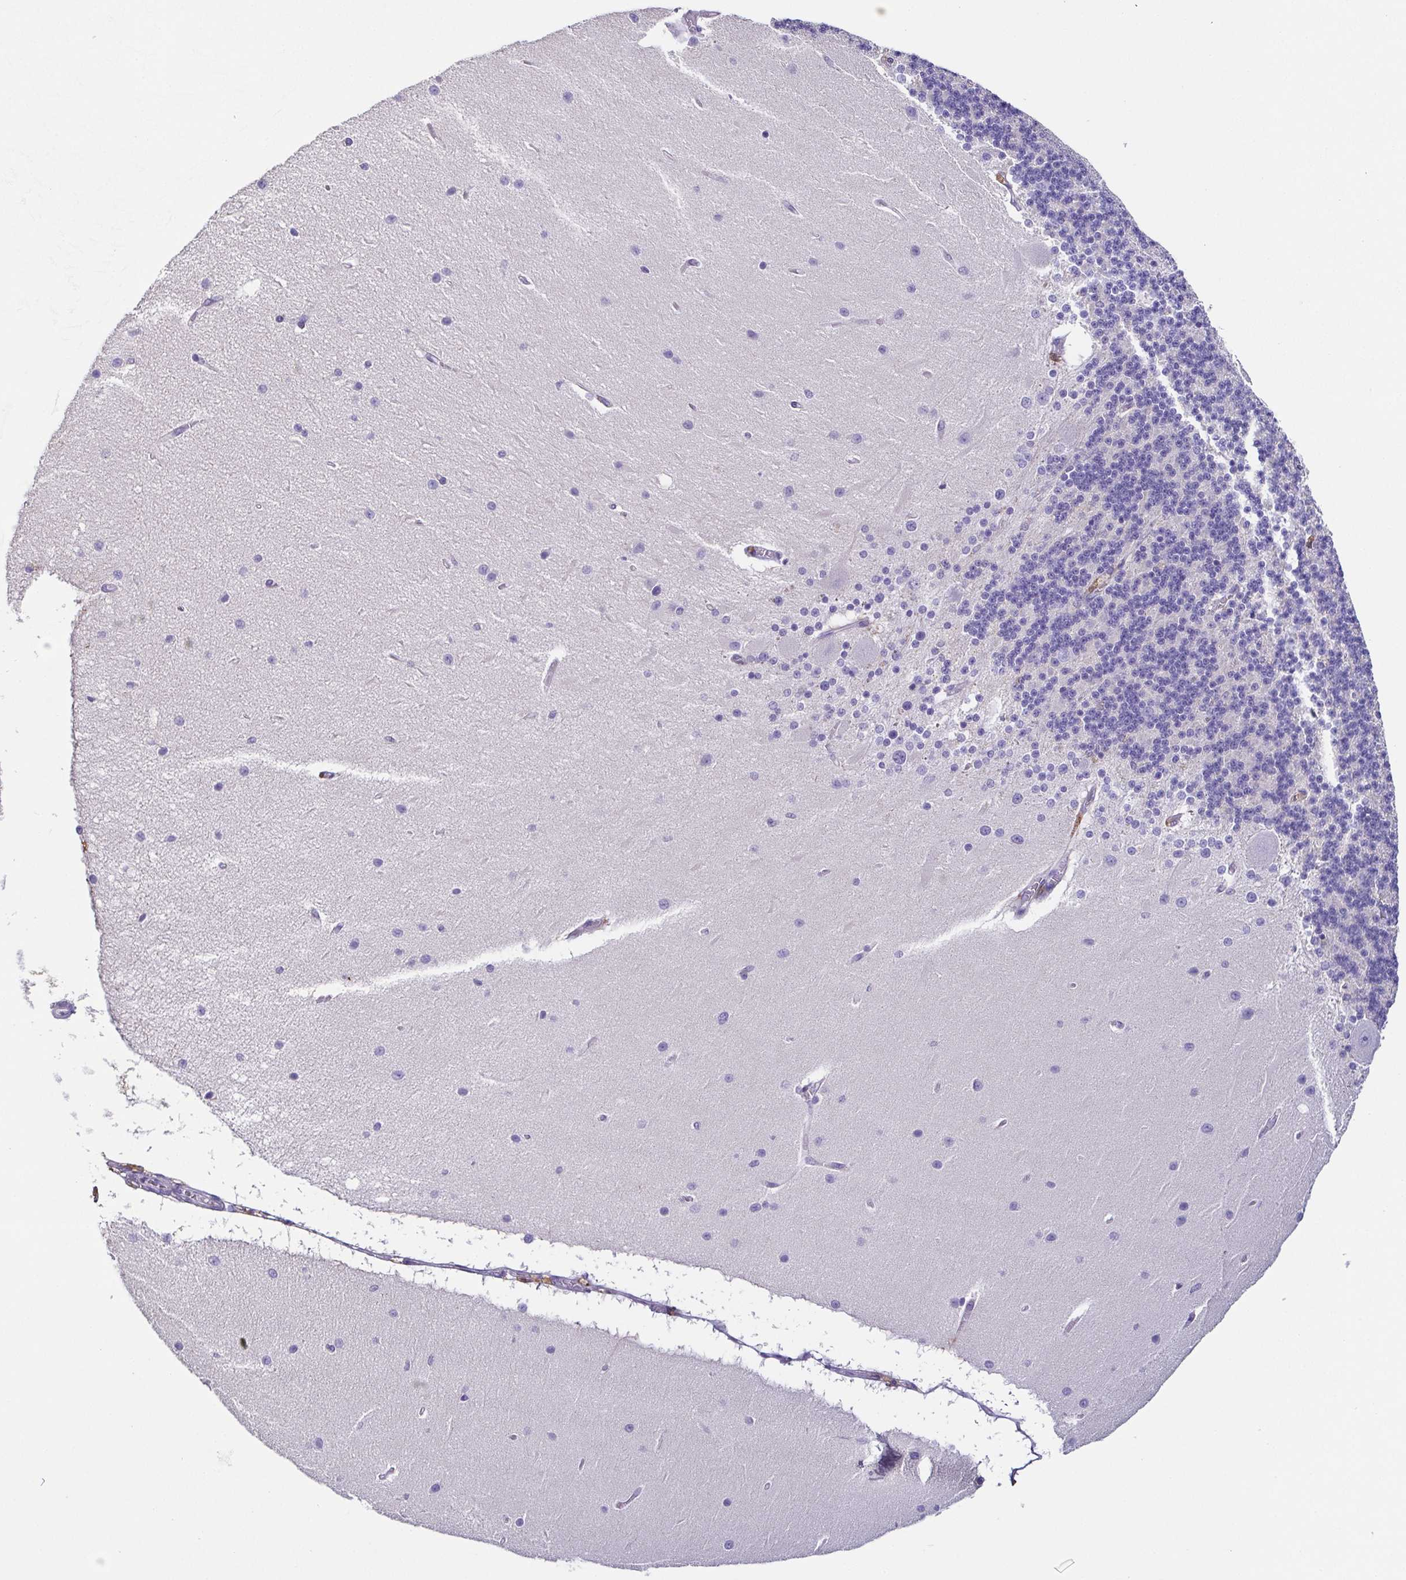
{"staining": {"intensity": "negative", "quantity": "none", "location": "none"}, "tissue": "cerebellum", "cell_type": "Cells in granular layer", "image_type": "normal", "snomed": [{"axis": "morphology", "description": "Normal tissue, NOS"}, {"axis": "topography", "description": "Cerebellum"}], "caption": "Cells in granular layer are negative for protein expression in benign human cerebellum. Nuclei are stained in blue.", "gene": "ANXA10", "patient": {"sex": "female", "age": 54}}